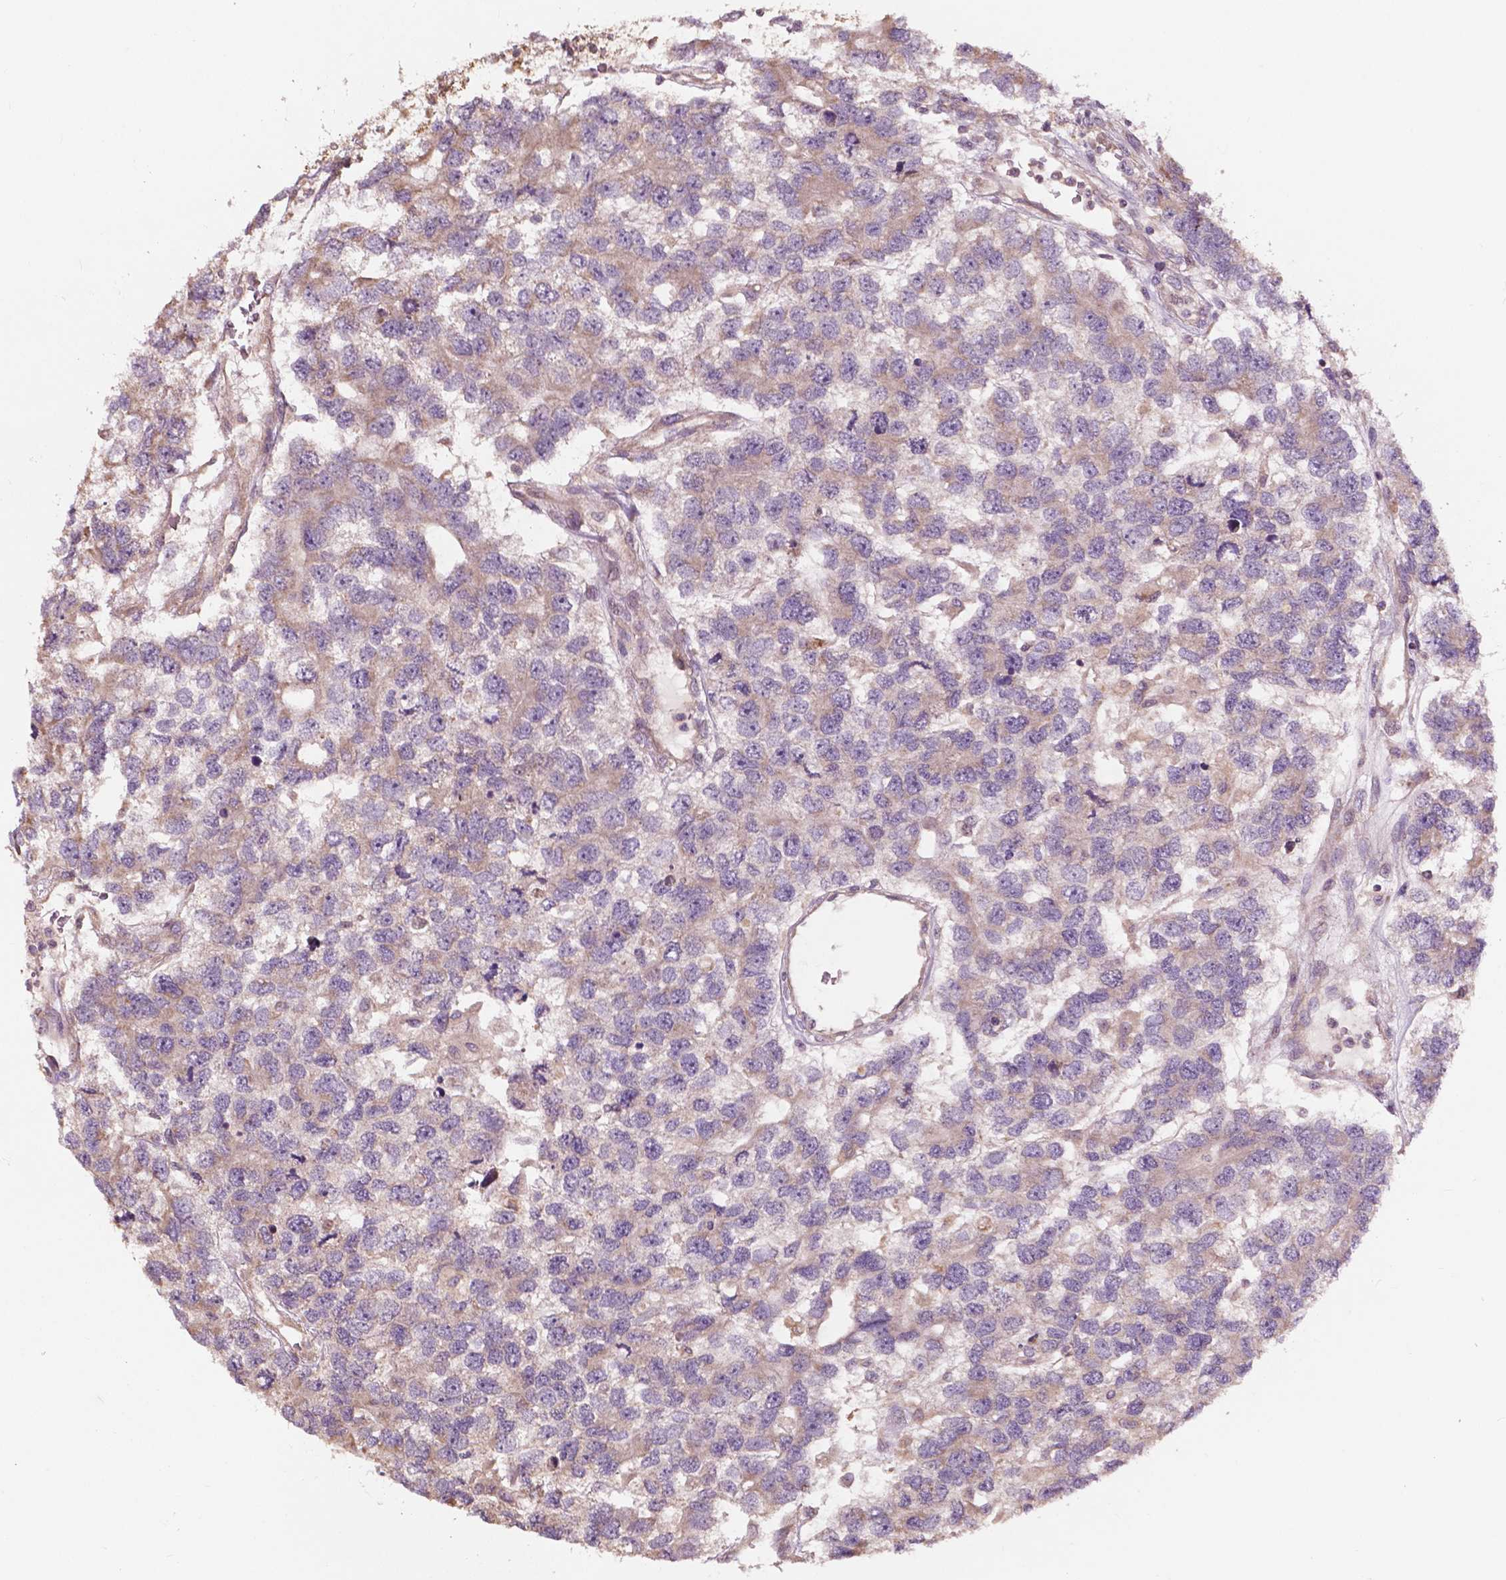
{"staining": {"intensity": "weak", "quantity": "25%-75%", "location": "cytoplasmic/membranous"}, "tissue": "testis cancer", "cell_type": "Tumor cells", "image_type": "cancer", "snomed": [{"axis": "morphology", "description": "Seminoma, NOS"}, {"axis": "topography", "description": "Testis"}], "caption": "This micrograph displays immunohistochemistry (IHC) staining of human testis cancer (seminoma), with low weak cytoplasmic/membranous staining in about 25%-75% of tumor cells.", "gene": "CDC42BPA", "patient": {"sex": "male", "age": 52}}